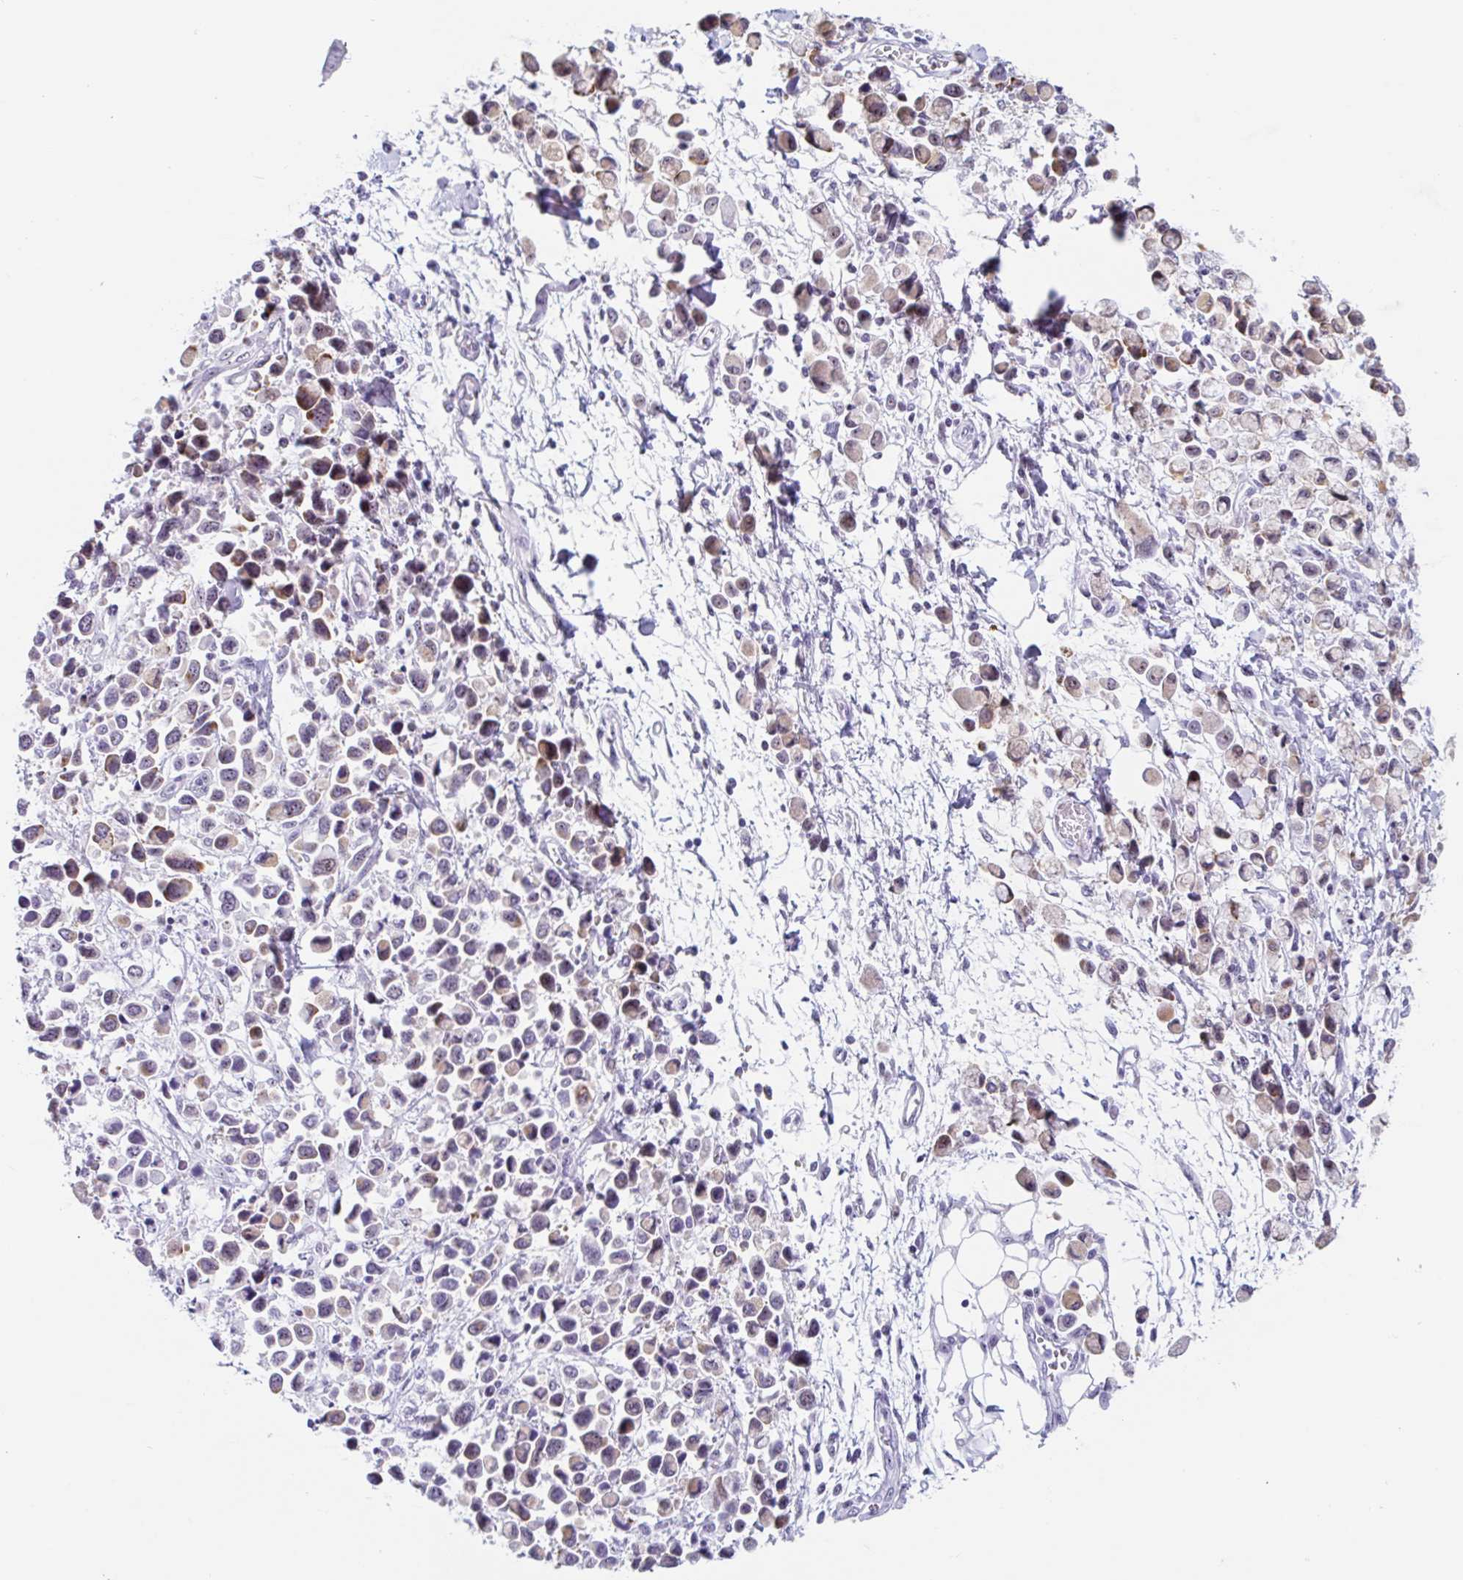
{"staining": {"intensity": "moderate", "quantity": ">75%", "location": "nuclear"}, "tissue": "stomach cancer", "cell_type": "Tumor cells", "image_type": "cancer", "snomed": [{"axis": "morphology", "description": "Adenocarcinoma, NOS"}, {"axis": "topography", "description": "Stomach"}], "caption": "Human stomach cancer (adenocarcinoma) stained with a protein marker reveals moderate staining in tumor cells.", "gene": "LENG9", "patient": {"sex": "female", "age": 81}}